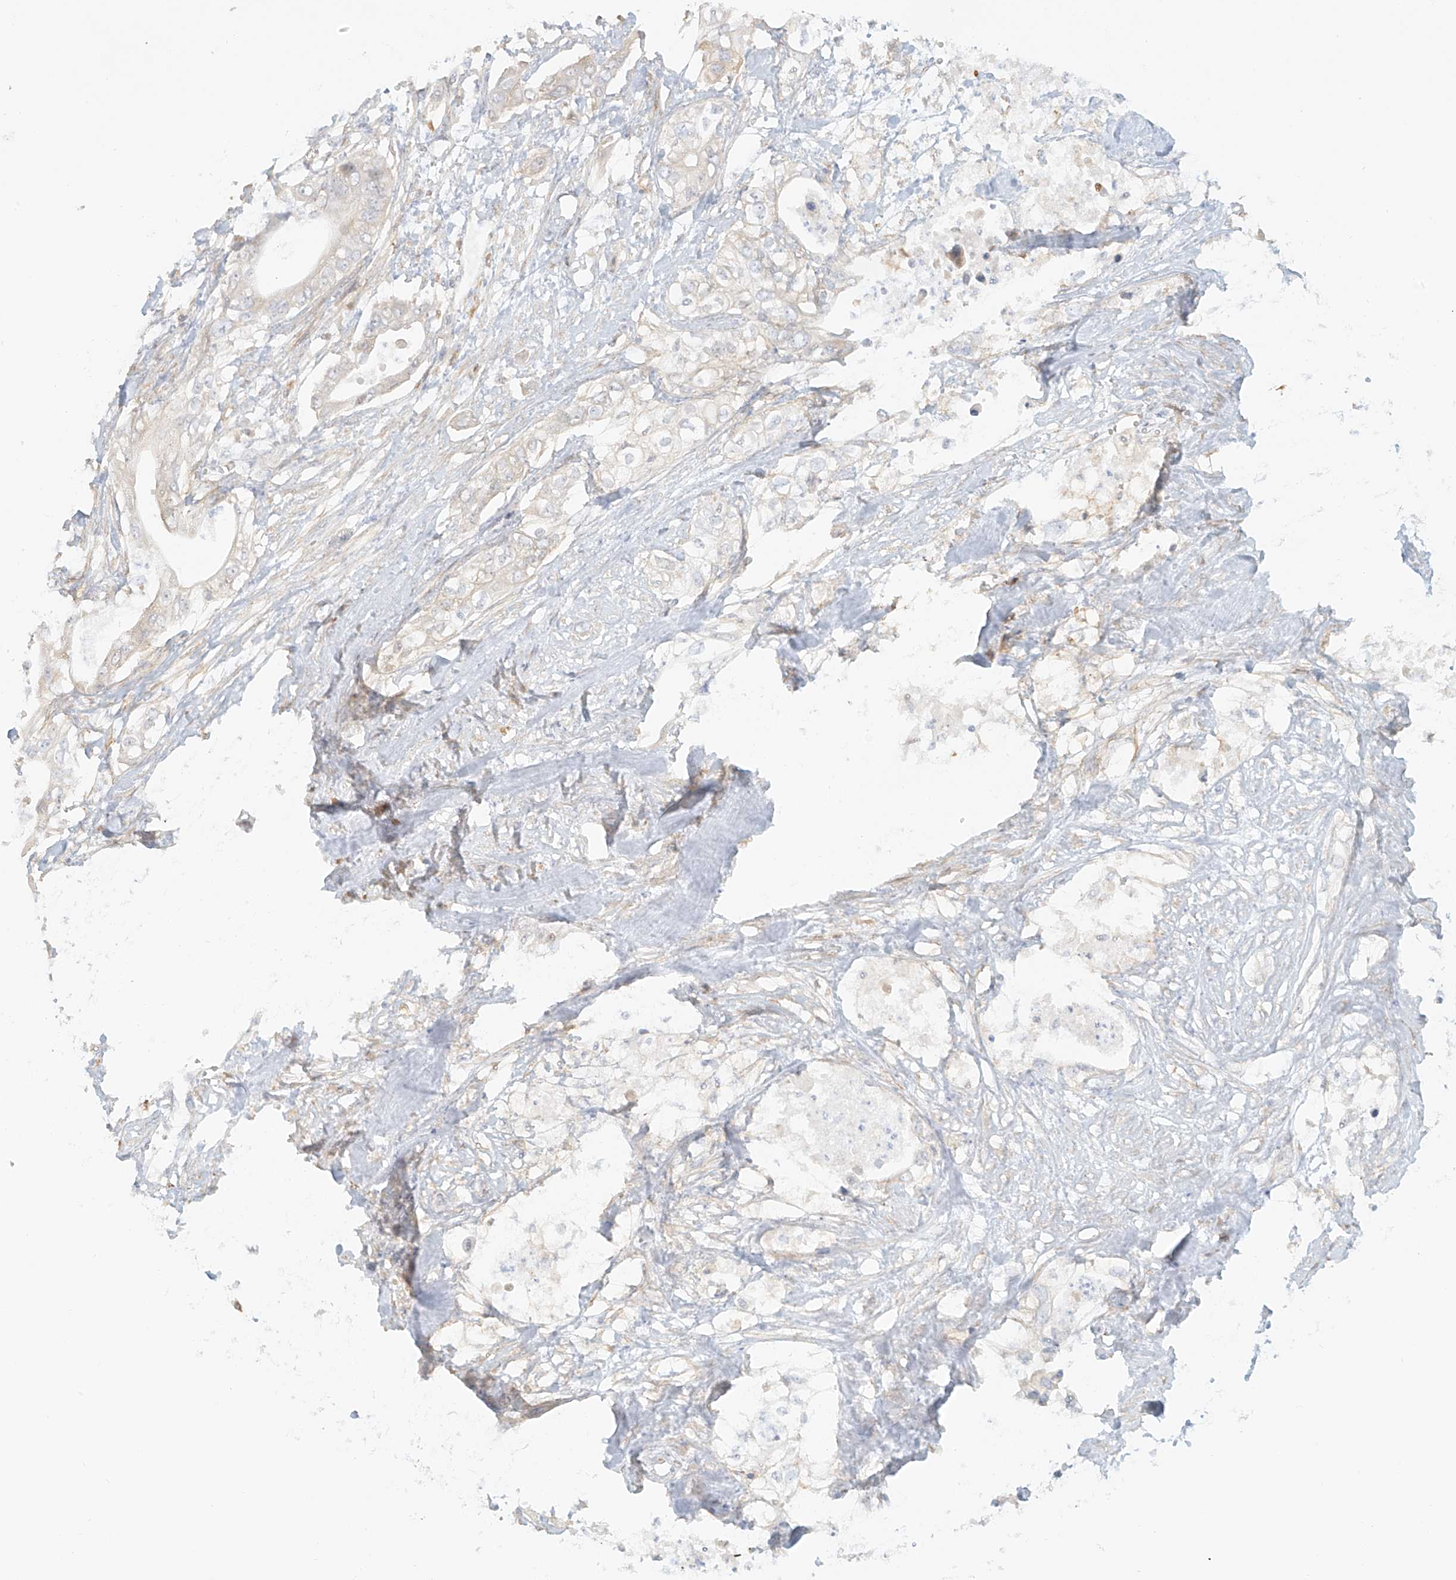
{"staining": {"intensity": "weak", "quantity": "25%-75%", "location": "cytoplasmic/membranous"}, "tissue": "pancreatic cancer", "cell_type": "Tumor cells", "image_type": "cancer", "snomed": [{"axis": "morphology", "description": "Adenocarcinoma, NOS"}, {"axis": "topography", "description": "Pancreas"}], "caption": "Immunohistochemical staining of pancreatic adenocarcinoma reveals weak cytoplasmic/membranous protein staining in approximately 25%-75% of tumor cells.", "gene": "UPK1B", "patient": {"sex": "female", "age": 78}}